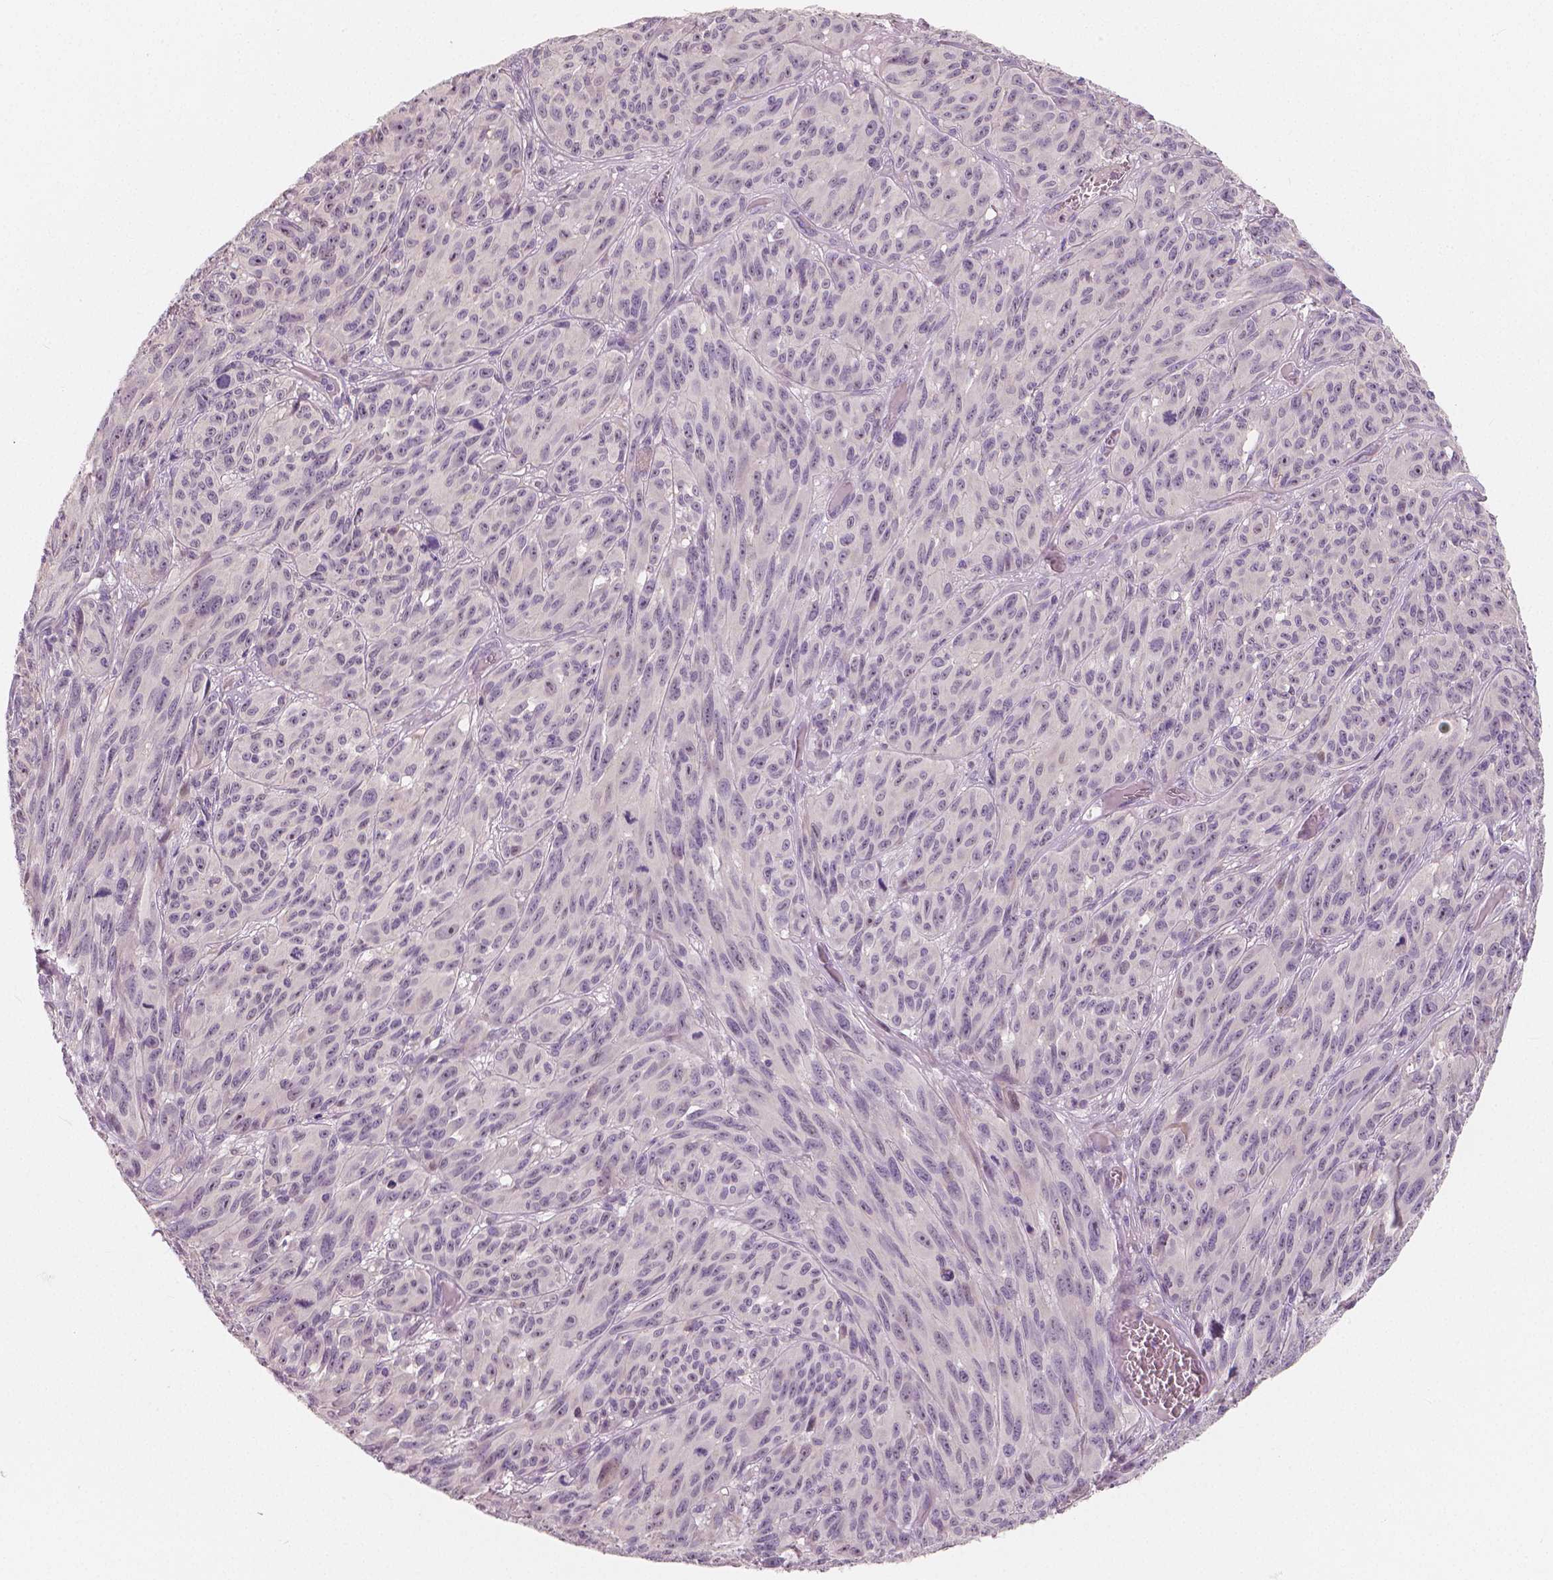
{"staining": {"intensity": "negative", "quantity": "none", "location": "none"}, "tissue": "melanoma", "cell_type": "Tumor cells", "image_type": "cancer", "snomed": [{"axis": "morphology", "description": "Malignant melanoma, NOS"}, {"axis": "topography", "description": "Vulva, labia, clitoris and Bartholin´s gland, NO"}], "caption": "There is no significant expression in tumor cells of malignant melanoma.", "gene": "RNASE7", "patient": {"sex": "female", "age": 75}}